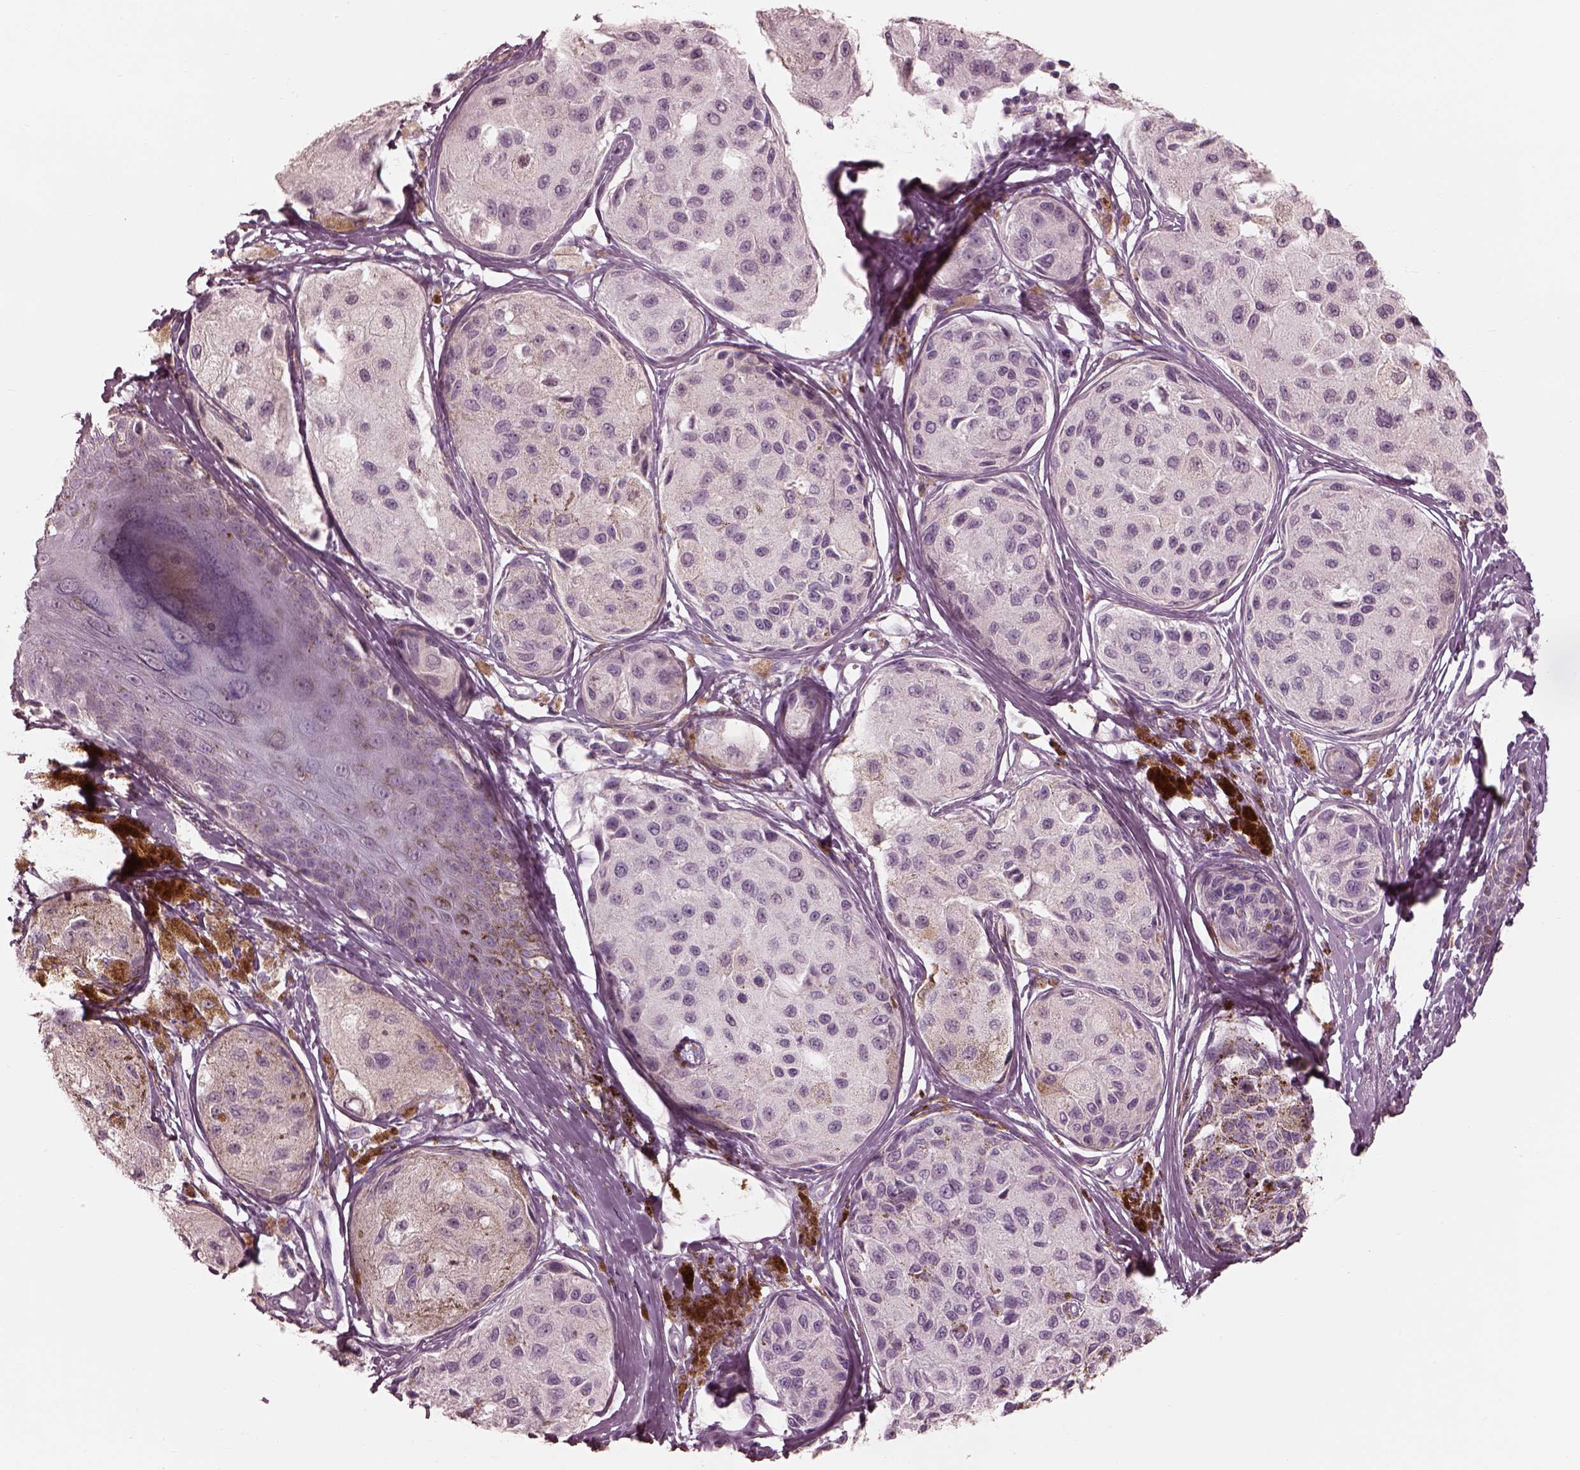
{"staining": {"intensity": "negative", "quantity": "none", "location": "none"}, "tissue": "melanoma", "cell_type": "Tumor cells", "image_type": "cancer", "snomed": [{"axis": "morphology", "description": "Malignant melanoma, NOS"}, {"axis": "topography", "description": "Skin"}], "caption": "There is no significant positivity in tumor cells of melanoma.", "gene": "CADM2", "patient": {"sex": "female", "age": 38}}